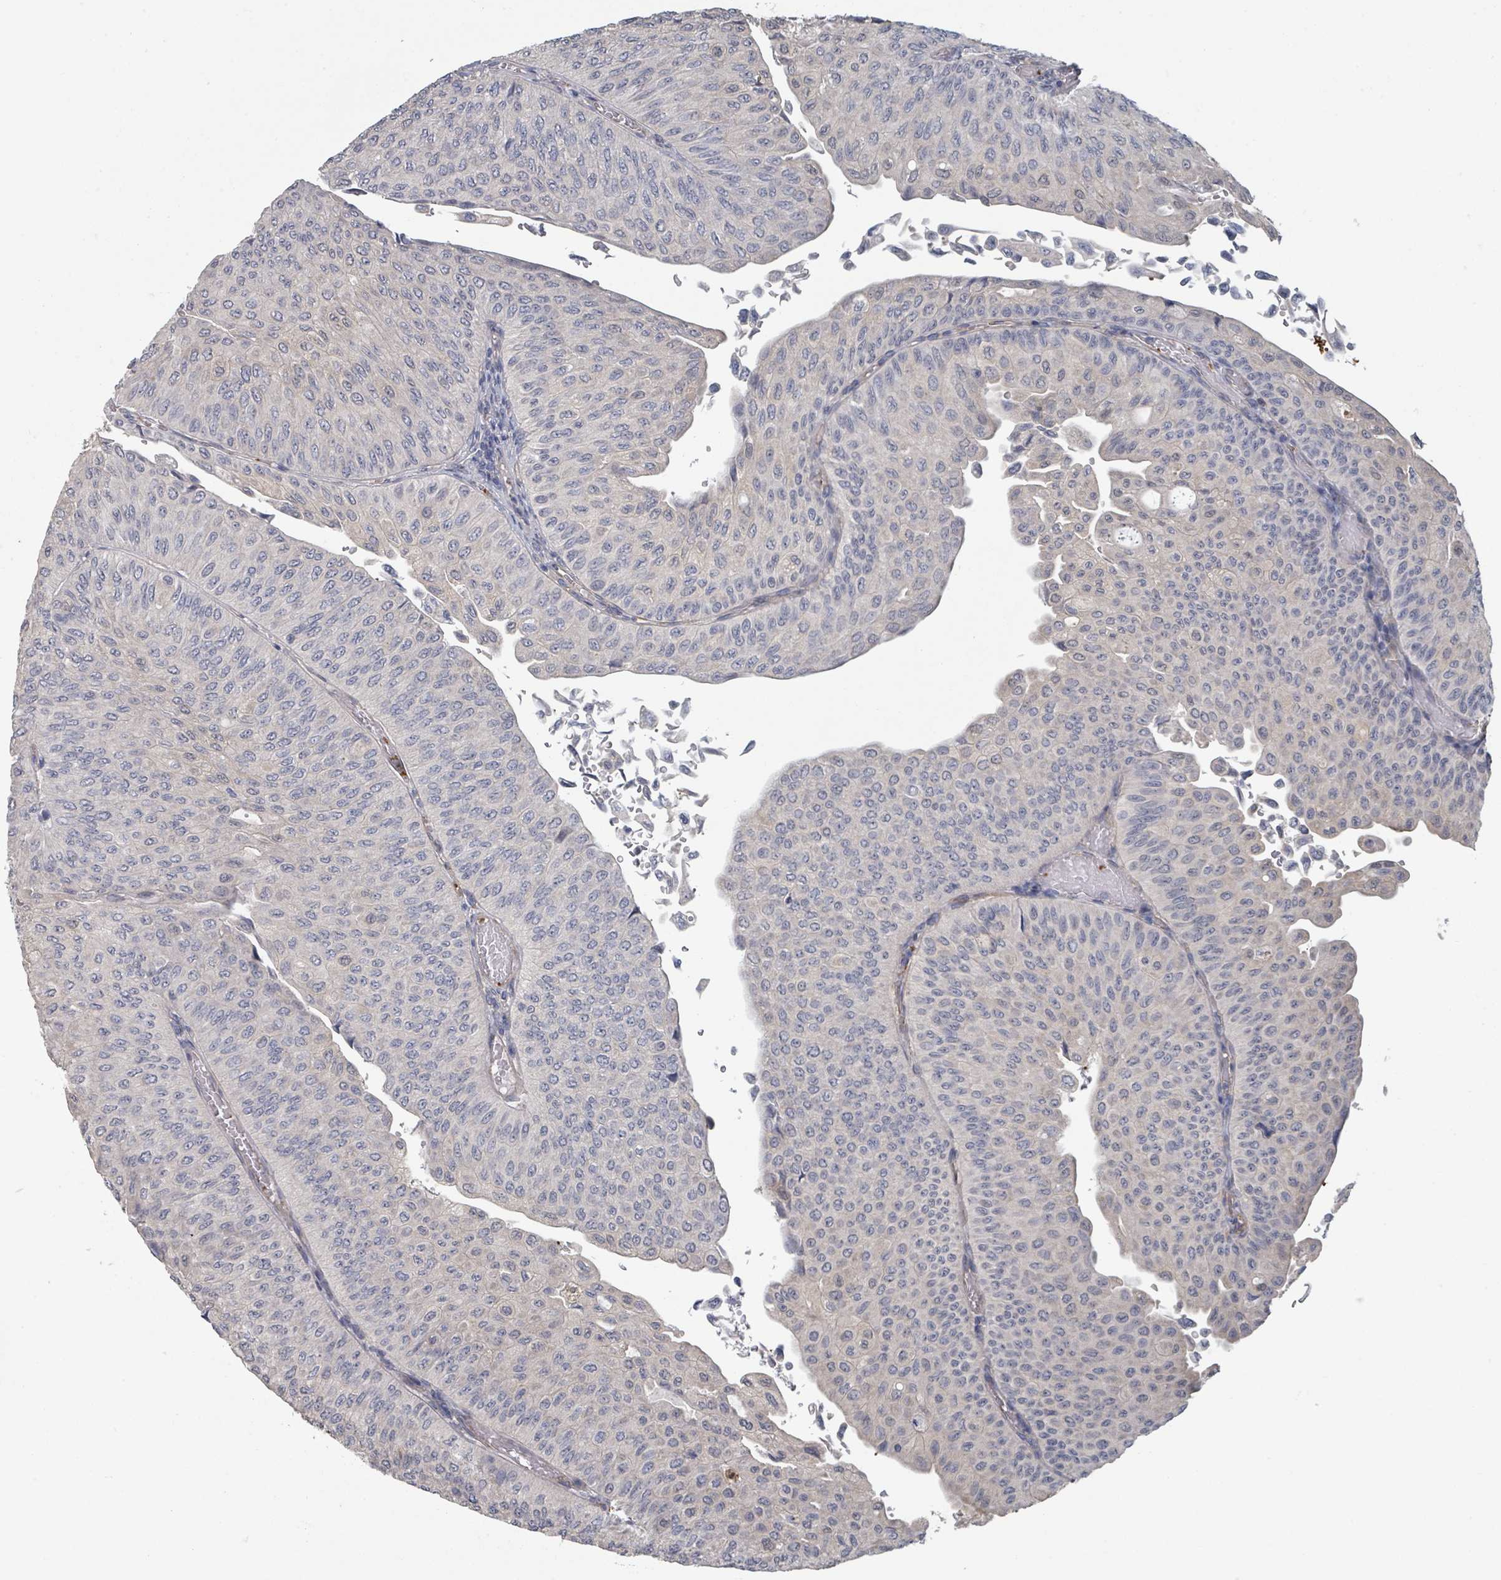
{"staining": {"intensity": "negative", "quantity": "none", "location": "none"}, "tissue": "urothelial cancer", "cell_type": "Tumor cells", "image_type": "cancer", "snomed": [{"axis": "morphology", "description": "Urothelial carcinoma, NOS"}, {"axis": "topography", "description": "Urinary bladder"}], "caption": "Immunohistochemistry photomicrograph of transitional cell carcinoma stained for a protein (brown), which displays no staining in tumor cells.", "gene": "PLAUR", "patient": {"sex": "male", "age": 59}}